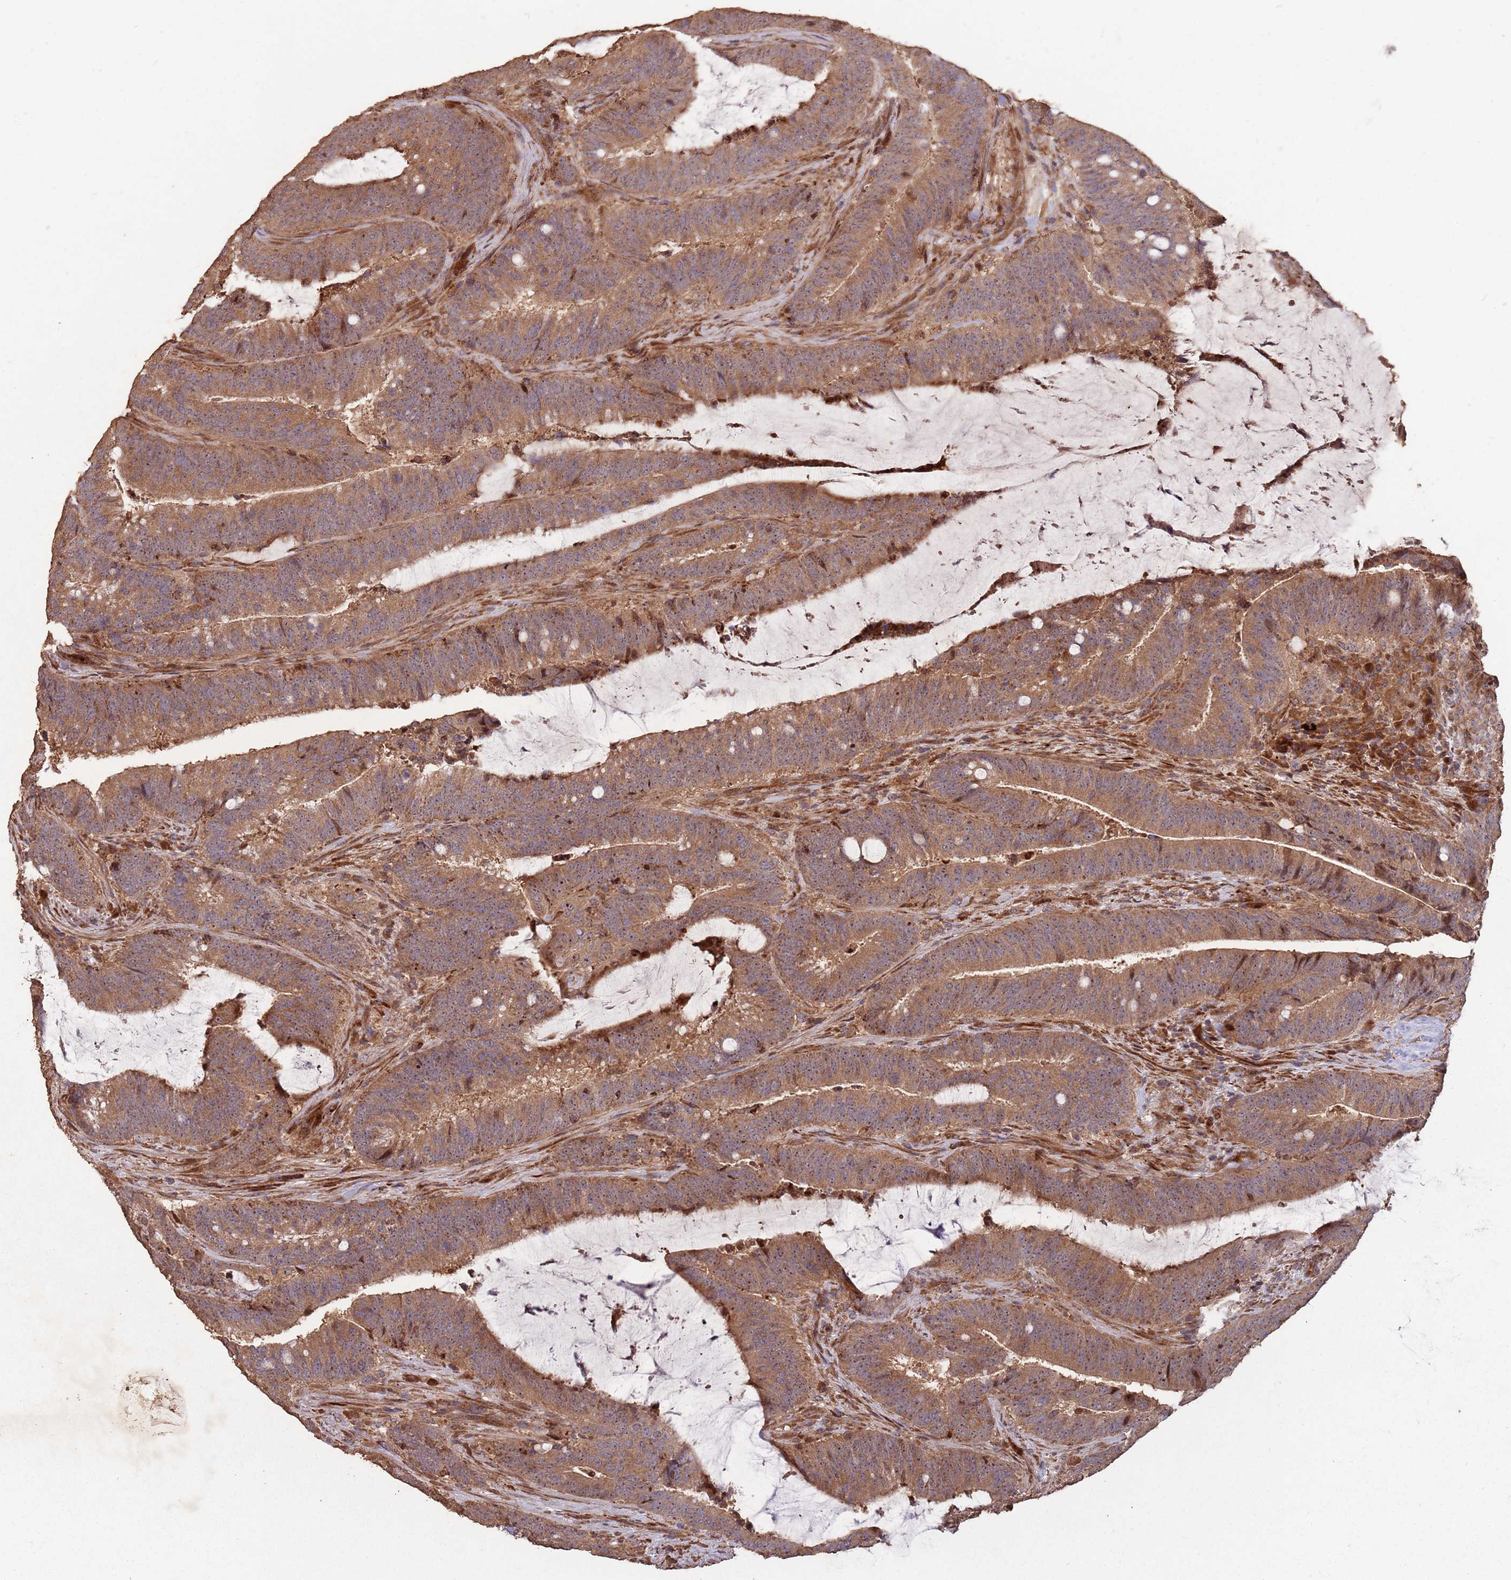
{"staining": {"intensity": "moderate", "quantity": ">75%", "location": "cytoplasmic/membranous,nuclear"}, "tissue": "colorectal cancer", "cell_type": "Tumor cells", "image_type": "cancer", "snomed": [{"axis": "morphology", "description": "Adenocarcinoma, NOS"}, {"axis": "topography", "description": "Colon"}], "caption": "Brown immunohistochemical staining in human colorectal cancer (adenocarcinoma) demonstrates moderate cytoplasmic/membranous and nuclear positivity in approximately >75% of tumor cells.", "gene": "ZNF428", "patient": {"sex": "female", "age": 43}}